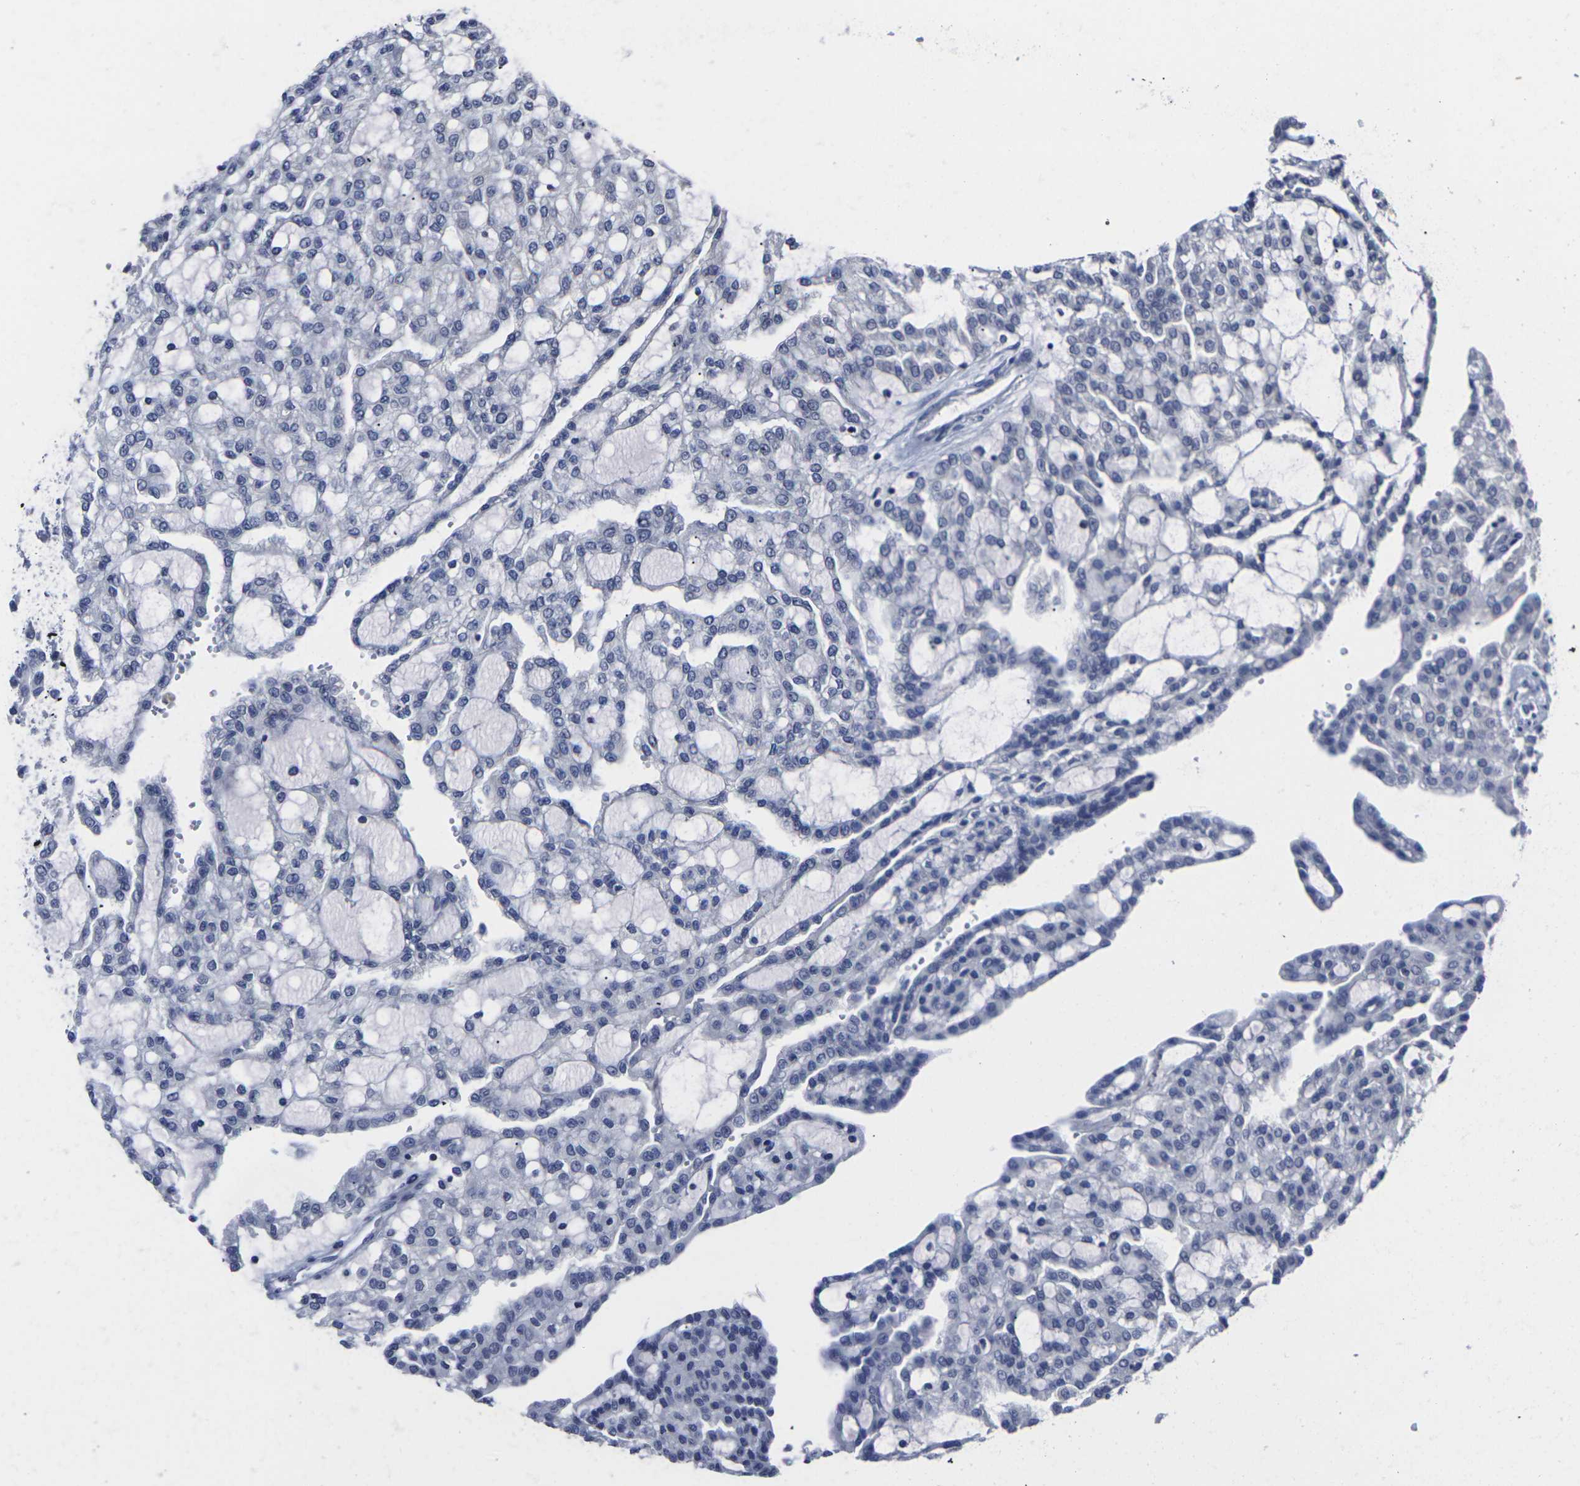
{"staining": {"intensity": "negative", "quantity": "none", "location": "none"}, "tissue": "renal cancer", "cell_type": "Tumor cells", "image_type": "cancer", "snomed": [{"axis": "morphology", "description": "Adenocarcinoma, NOS"}, {"axis": "topography", "description": "Kidney"}], "caption": "Tumor cells are negative for protein expression in human renal cancer (adenocarcinoma).", "gene": "MSANTD4", "patient": {"sex": "male", "age": 63}}